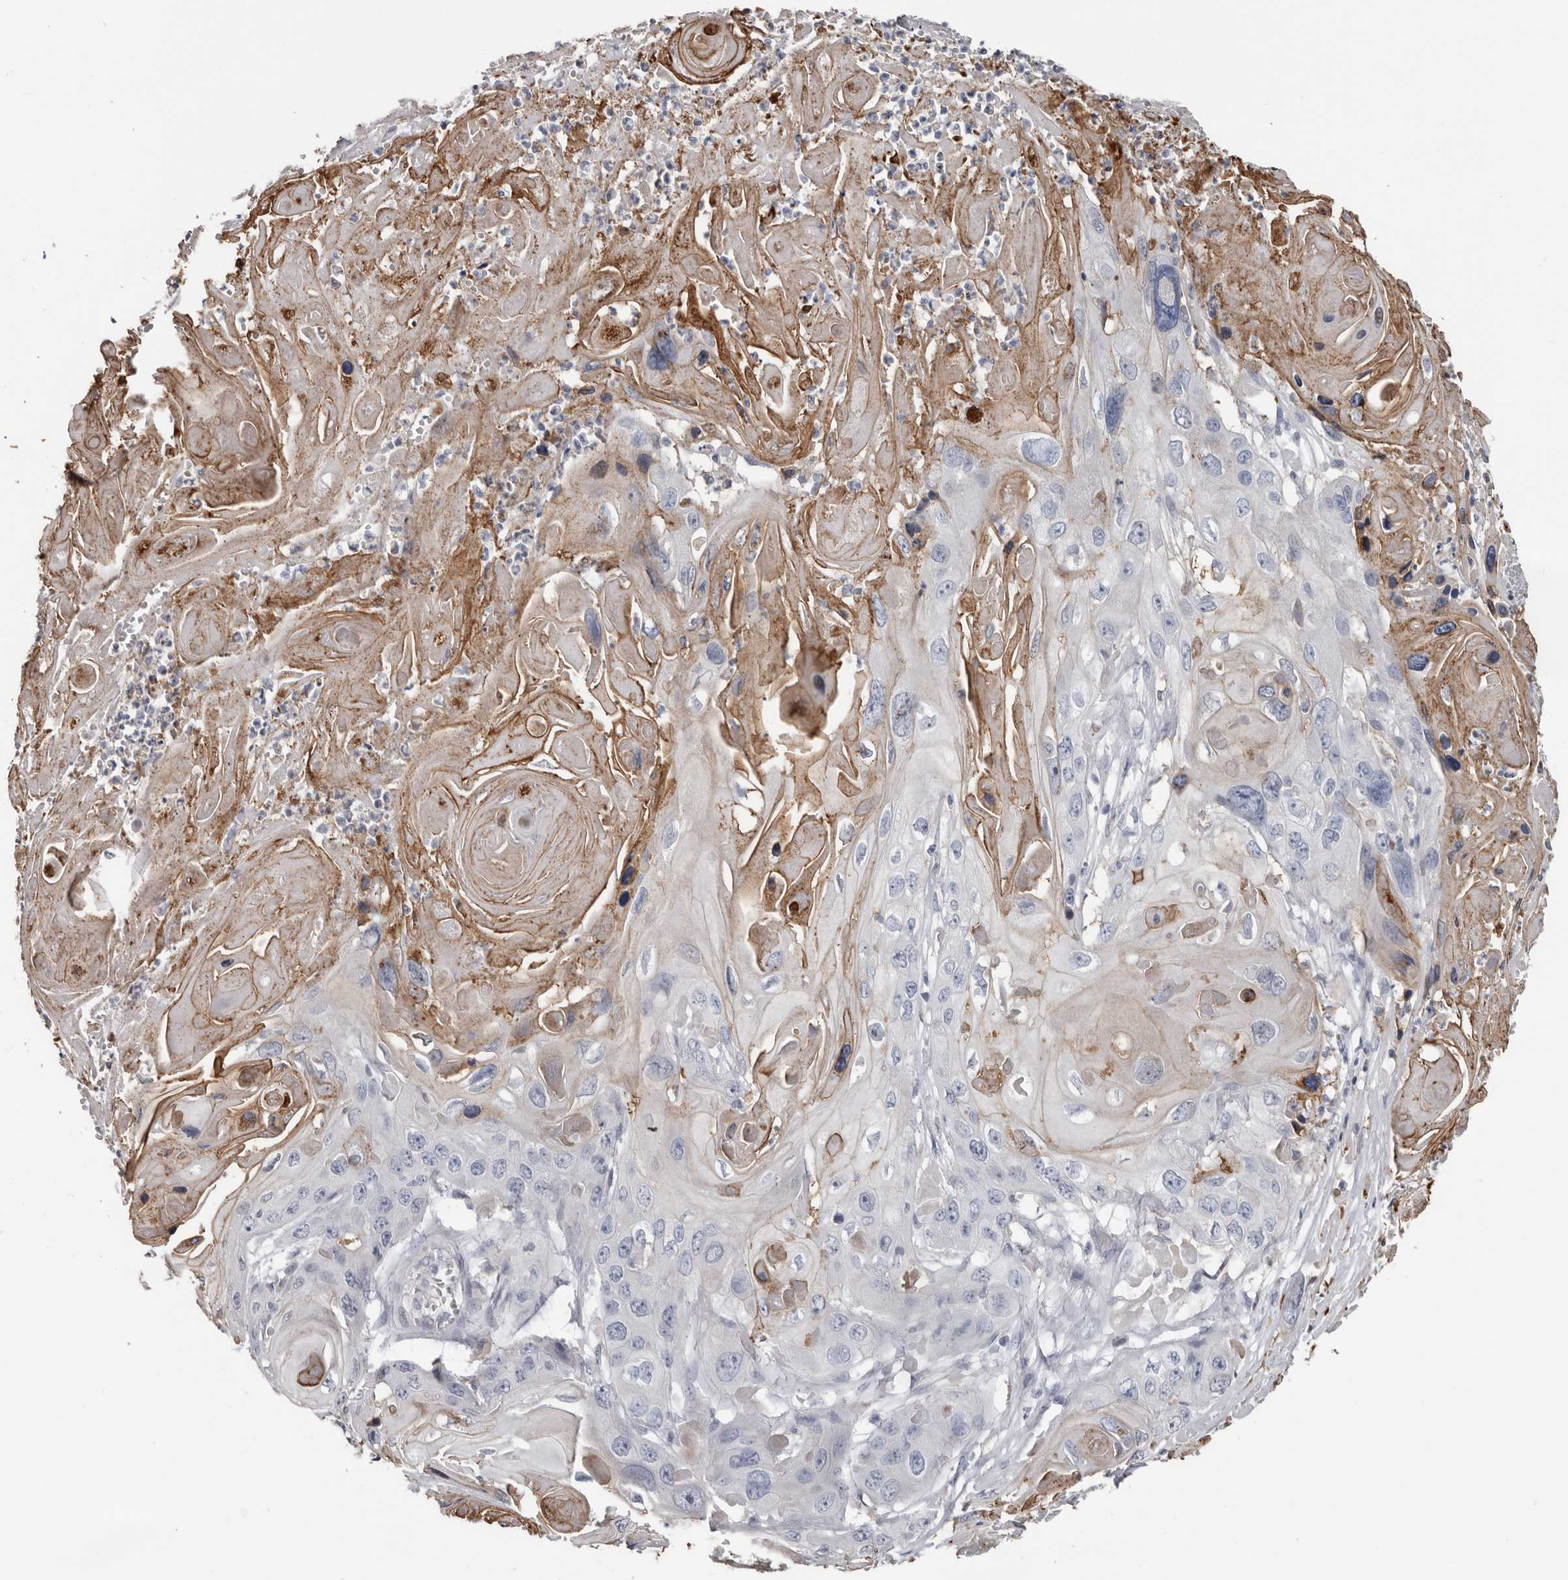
{"staining": {"intensity": "weak", "quantity": "<25%", "location": "cytoplasmic/membranous"}, "tissue": "skin cancer", "cell_type": "Tumor cells", "image_type": "cancer", "snomed": [{"axis": "morphology", "description": "Squamous cell carcinoma, NOS"}, {"axis": "topography", "description": "Skin"}], "caption": "Immunohistochemistry (IHC) image of neoplastic tissue: human skin cancer (squamous cell carcinoma) stained with DAB (3,3'-diaminobenzidine) shows no significant protein staining in tumor cells.", "gene": "FABP7", "patient": {"sex": "male", "age": 55}}